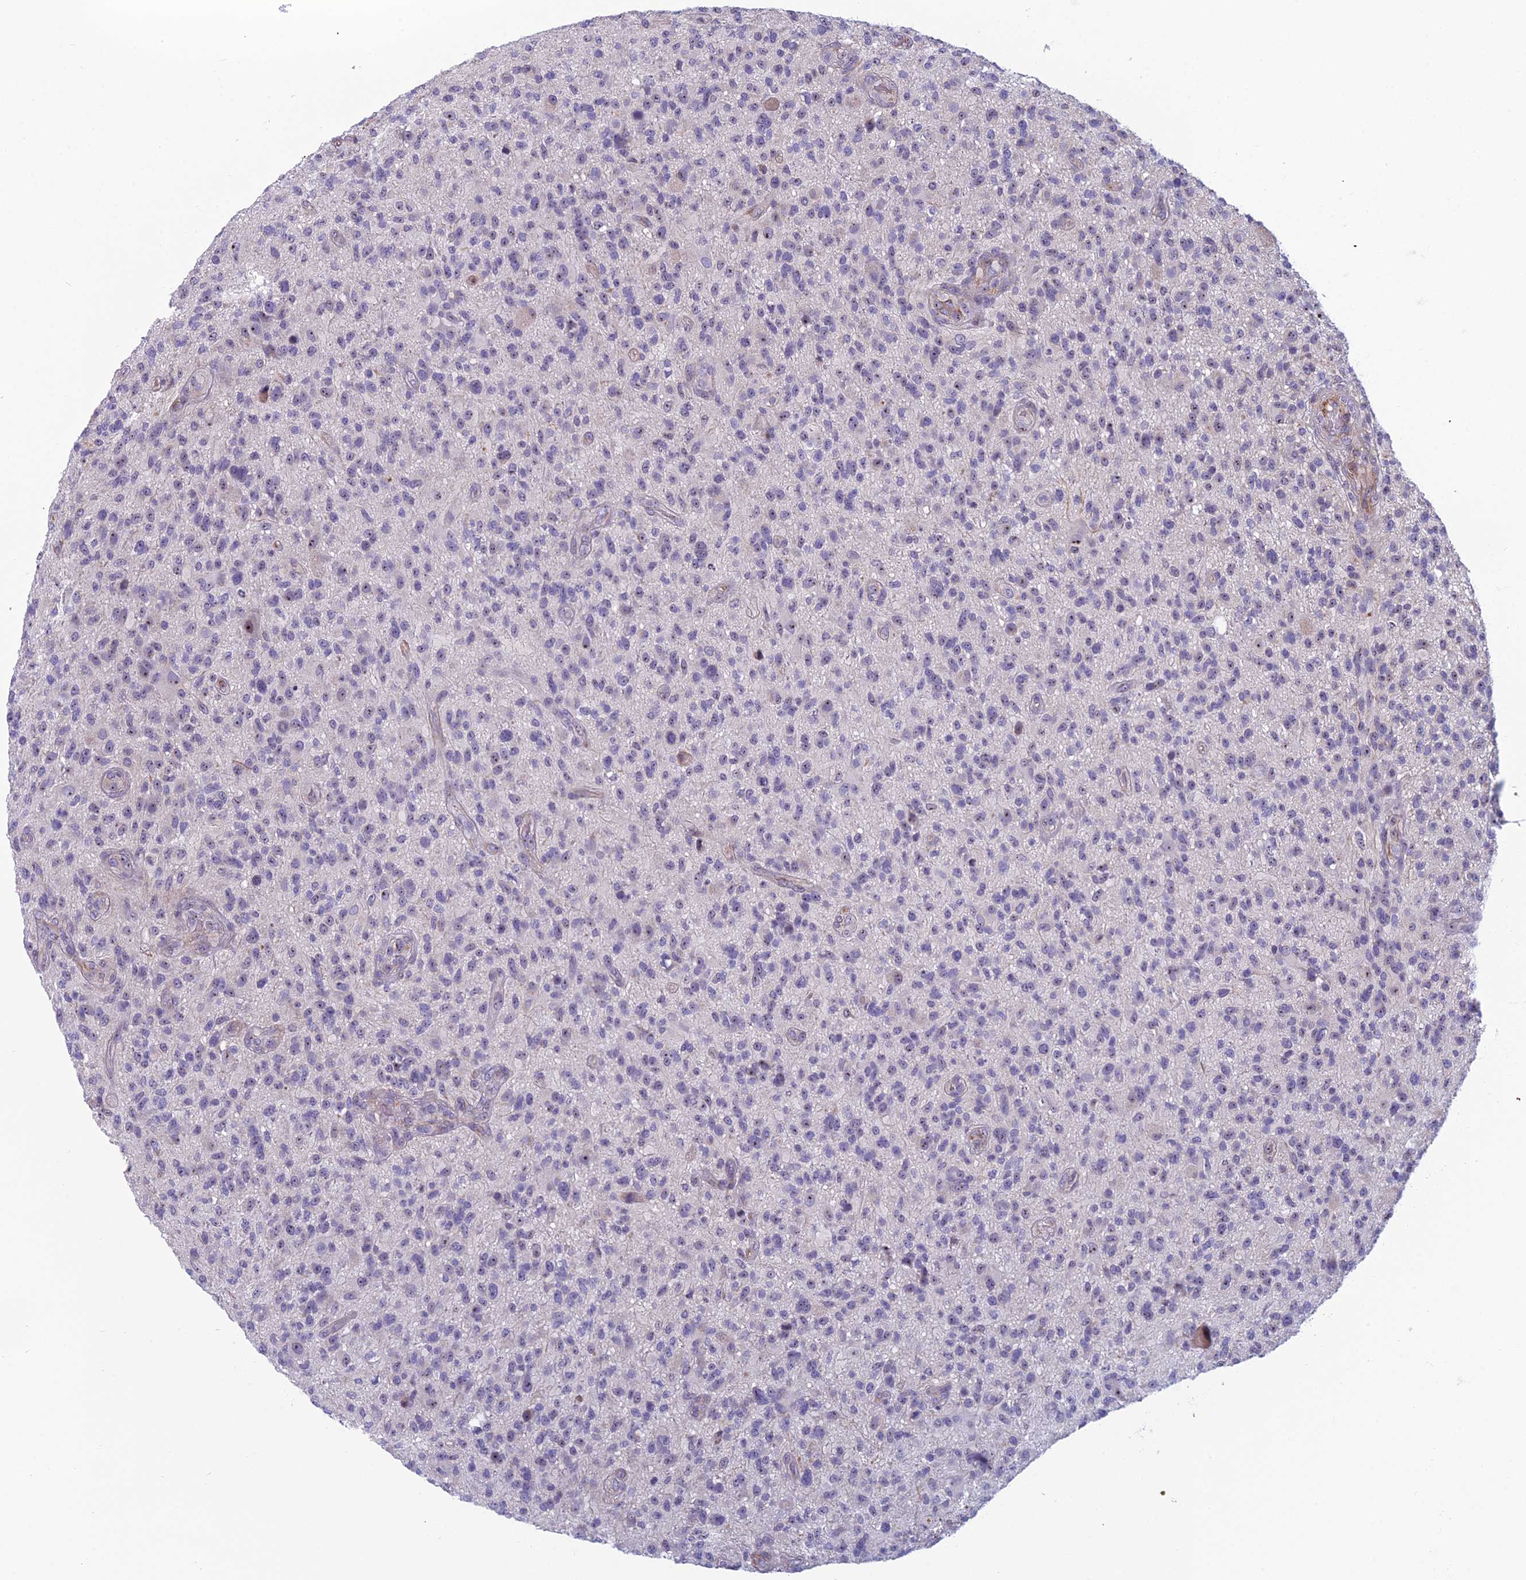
{"staining": {"intensity": "weak", "quantity": "25%-75%", "location": "nuclear"}, "tissue": "glioma", "cell_type": "Tumor cells", "image_type": "cancer", "snomed": [{"axis": "morphology", "description": "Glioma, malignant, High grade"}, {"axis": "topography", "description": "Brain"}], "caption": "DAB immunohistochemical staining of human high-grade glioma (malignant) shows weak nuclear protein positivity in approximately 25%-75% of tumor cells.", "gene": "NOC2L", "patient": {"sex": "male", "age": 47}}